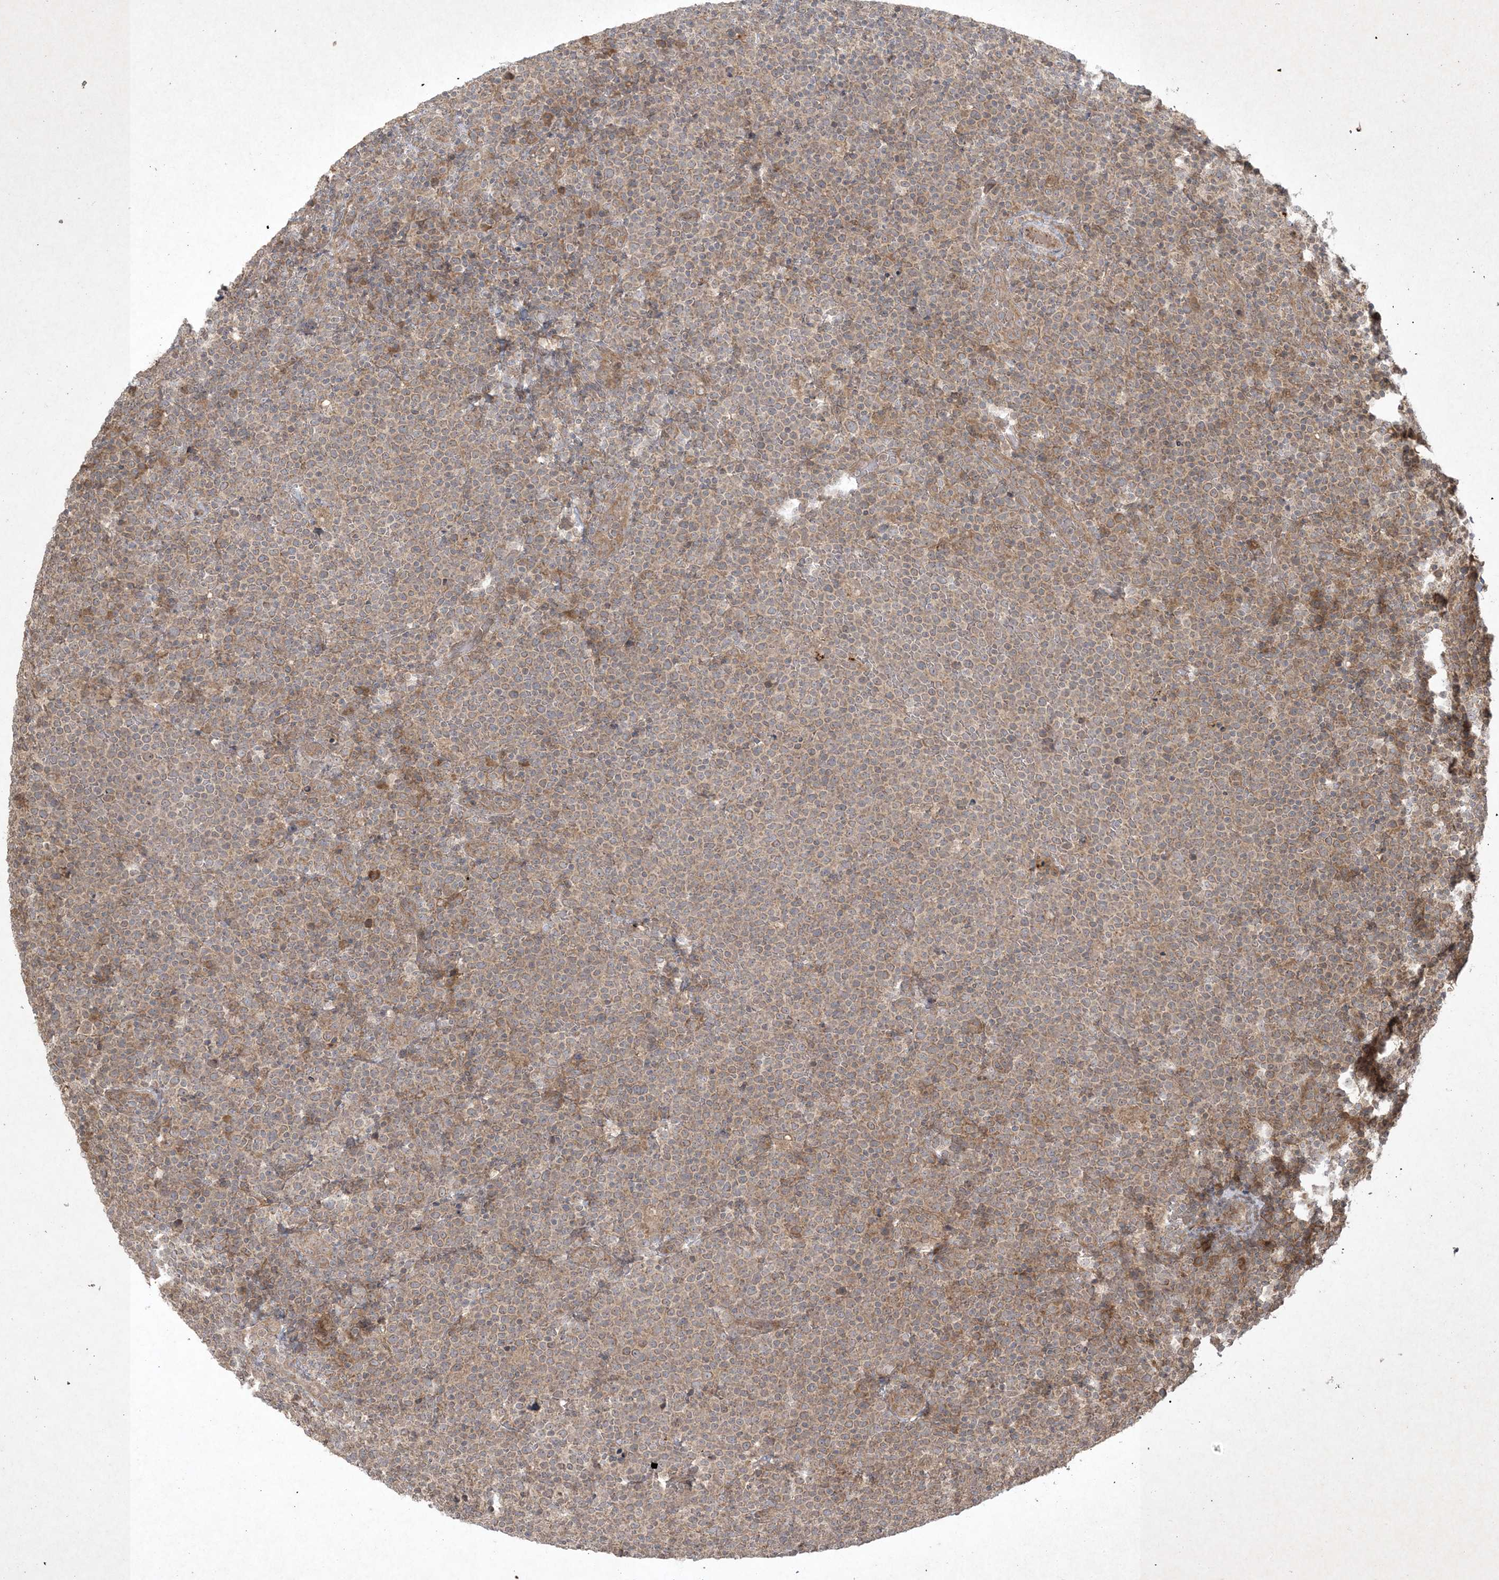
{"staining": {"intensity": "weak", "quantity": "25%-75%", "location": "cytoplasmic/membranous"}, "tissue": "lymphoma", "cell_type": "Tumor cells", "image_type": "cancer", "snomed": [{"axis": "morphology", "description": "Malignant lymphoma, non-Hodgkin's type, High grade"}, {"axis": "topography", "description": "Lymph node"}], "caption": "Tumor cells display low levels of weak cytoplasmic/membranous expression in about 25%-75% of cells in high-grade malignant lymphoma, non-Hodgkin's type. The protein is stained brown, and the nuclei are stained in blue (DAB IHC with brightfield microscopy, high magnification).", "gene": "NRBP2", "patient": {"sex": "male", "age": 61}}